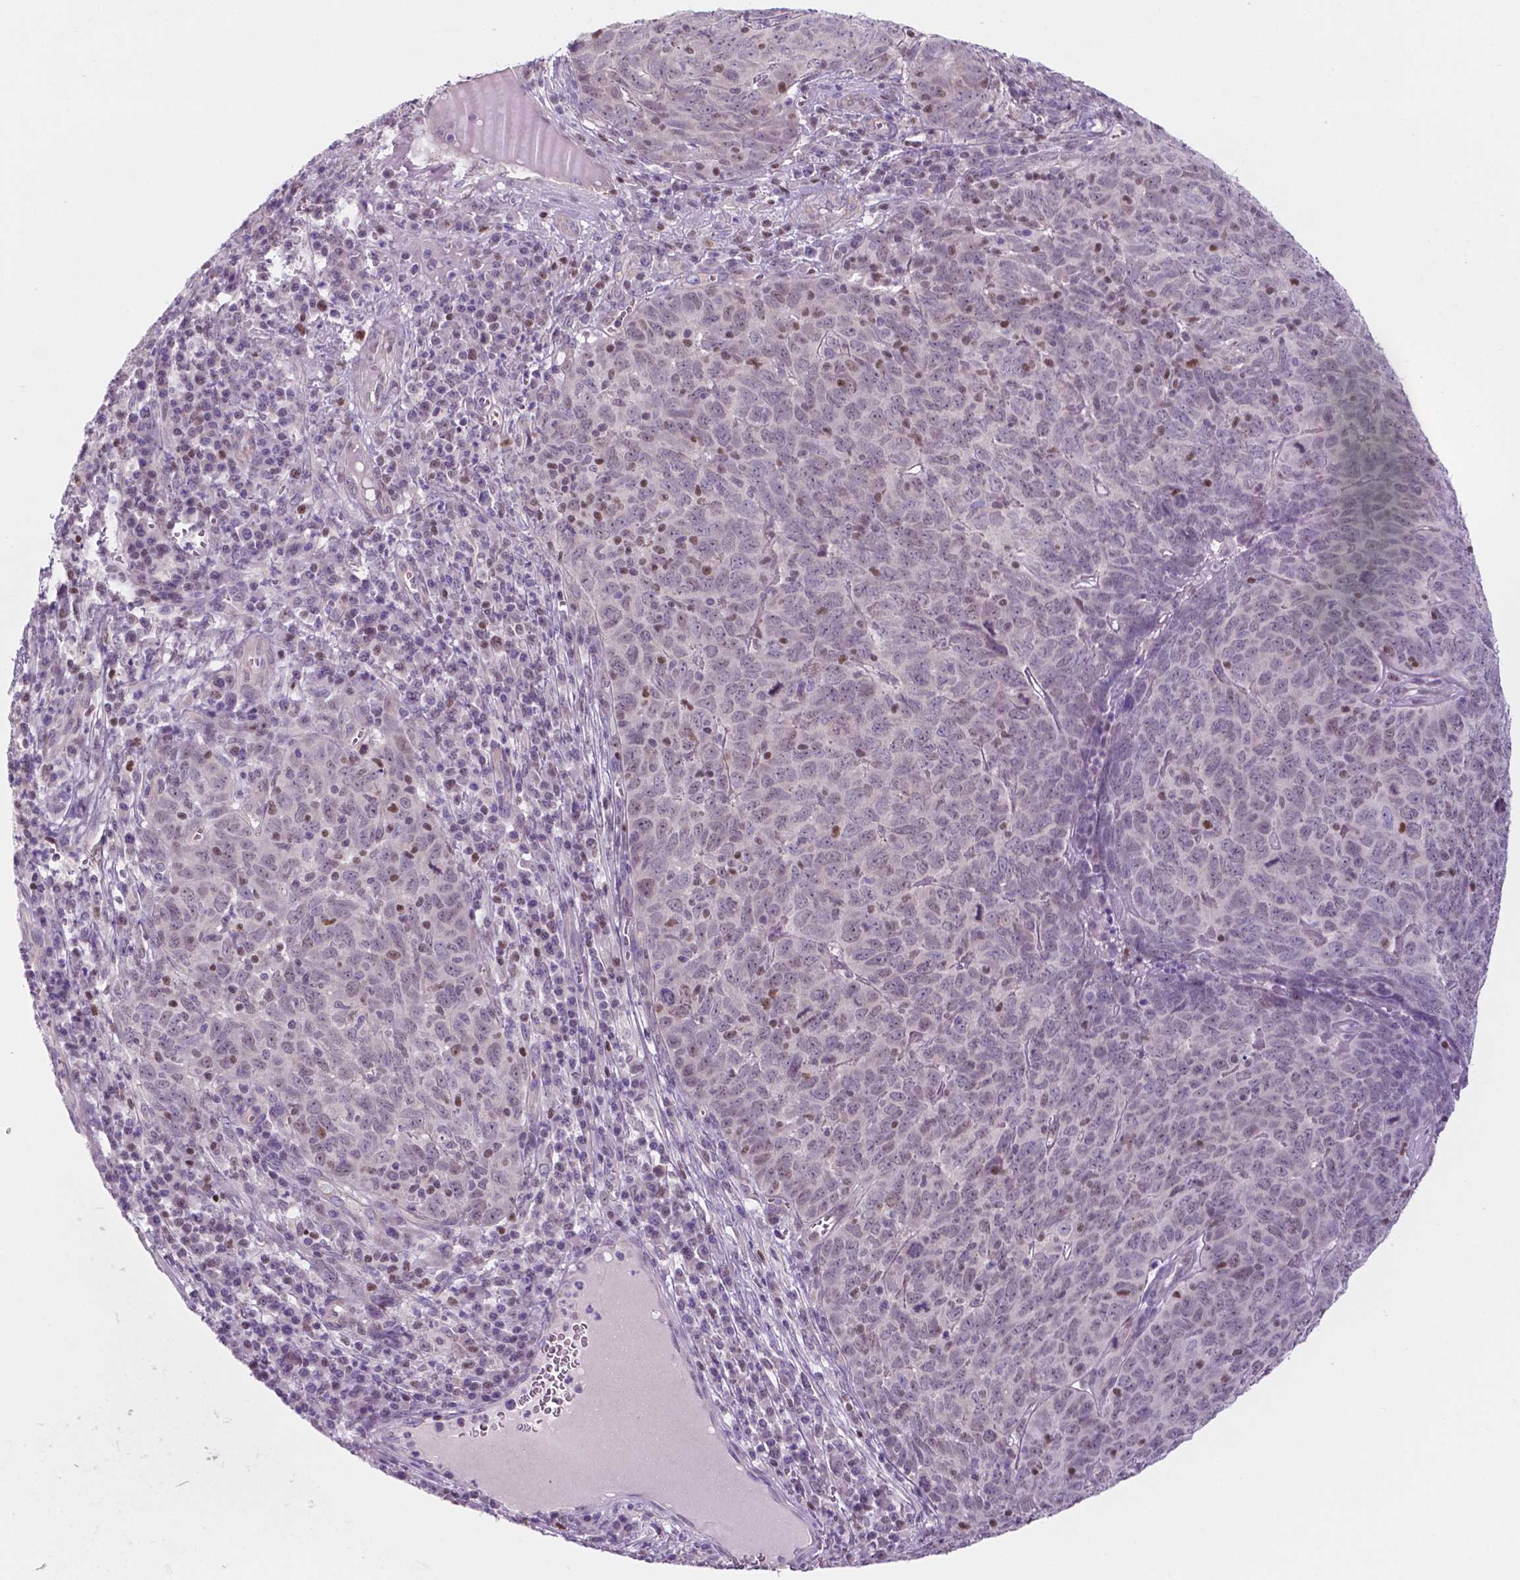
{"staining": {"intensity": "negative", "quantity": "none", "location": "none"}, "tissue": "skin cancer", "cell_type": "Tumor cells", "image_type": "cancer", "snomed": [{"axis": "morphology", "description": "Squamous cell carcinoma, NOS"}, {"axis": "topography", "description": "Skin"}, {"axis": "topography", "description": "Anal"}], "caption": "A high-resolution image shows immunohistochemistry staining of skin cancer, which exhibits no significant staining in tumor cells. (Stains: DAB (3,3'-diaminobenzidine) immunohistochemistry with hematoxylin counter stain, Microscopy: brightfield microscopy at high magnification).", "gene": "FAM50B", "patient": {"sex": "female", "age": 51}}